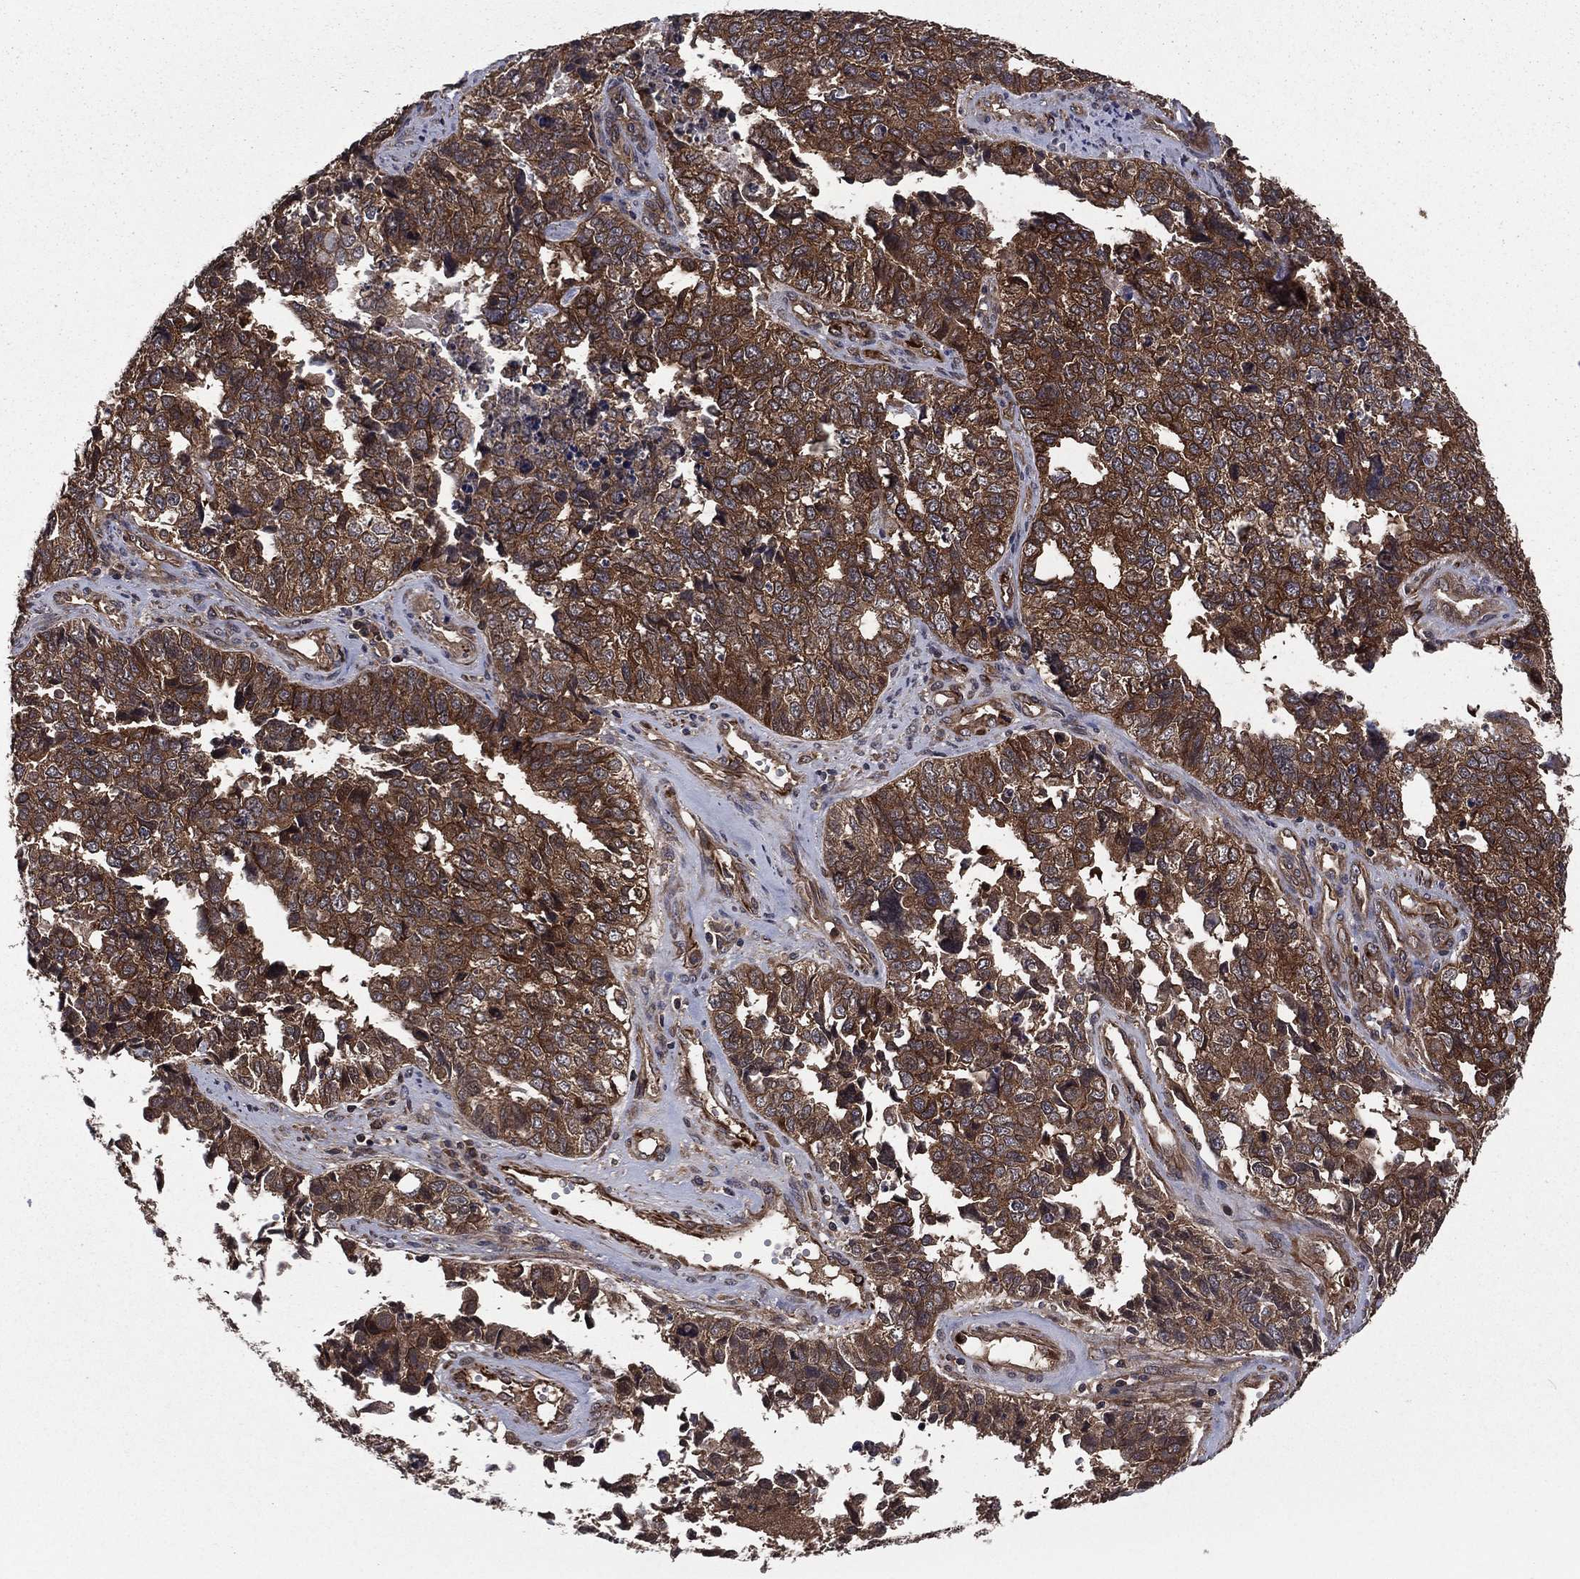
{"staining": {"intensity": "strong", "quantity": ">75%", "location": "cytoplasmic/membranous"}, "tissue": "cervical cancer", "cell_type": "Tumor cells", "image_type": "cancer", "snomed": [{"axis": "morphology", "description": "Squamous cell carcinoma, NOS"}, {"axis": "topography", "description": "Cervix"}], "caption": "Tumor cells display strong cytoplasmic/membranous staining in about >75% of cells in cervical cancer (squamous cell carcinoma). (DAB IHC with brightfield microscopy, high magnification).", "gene": "CERT1", "patient": {"sex": "female", "age": 63}}